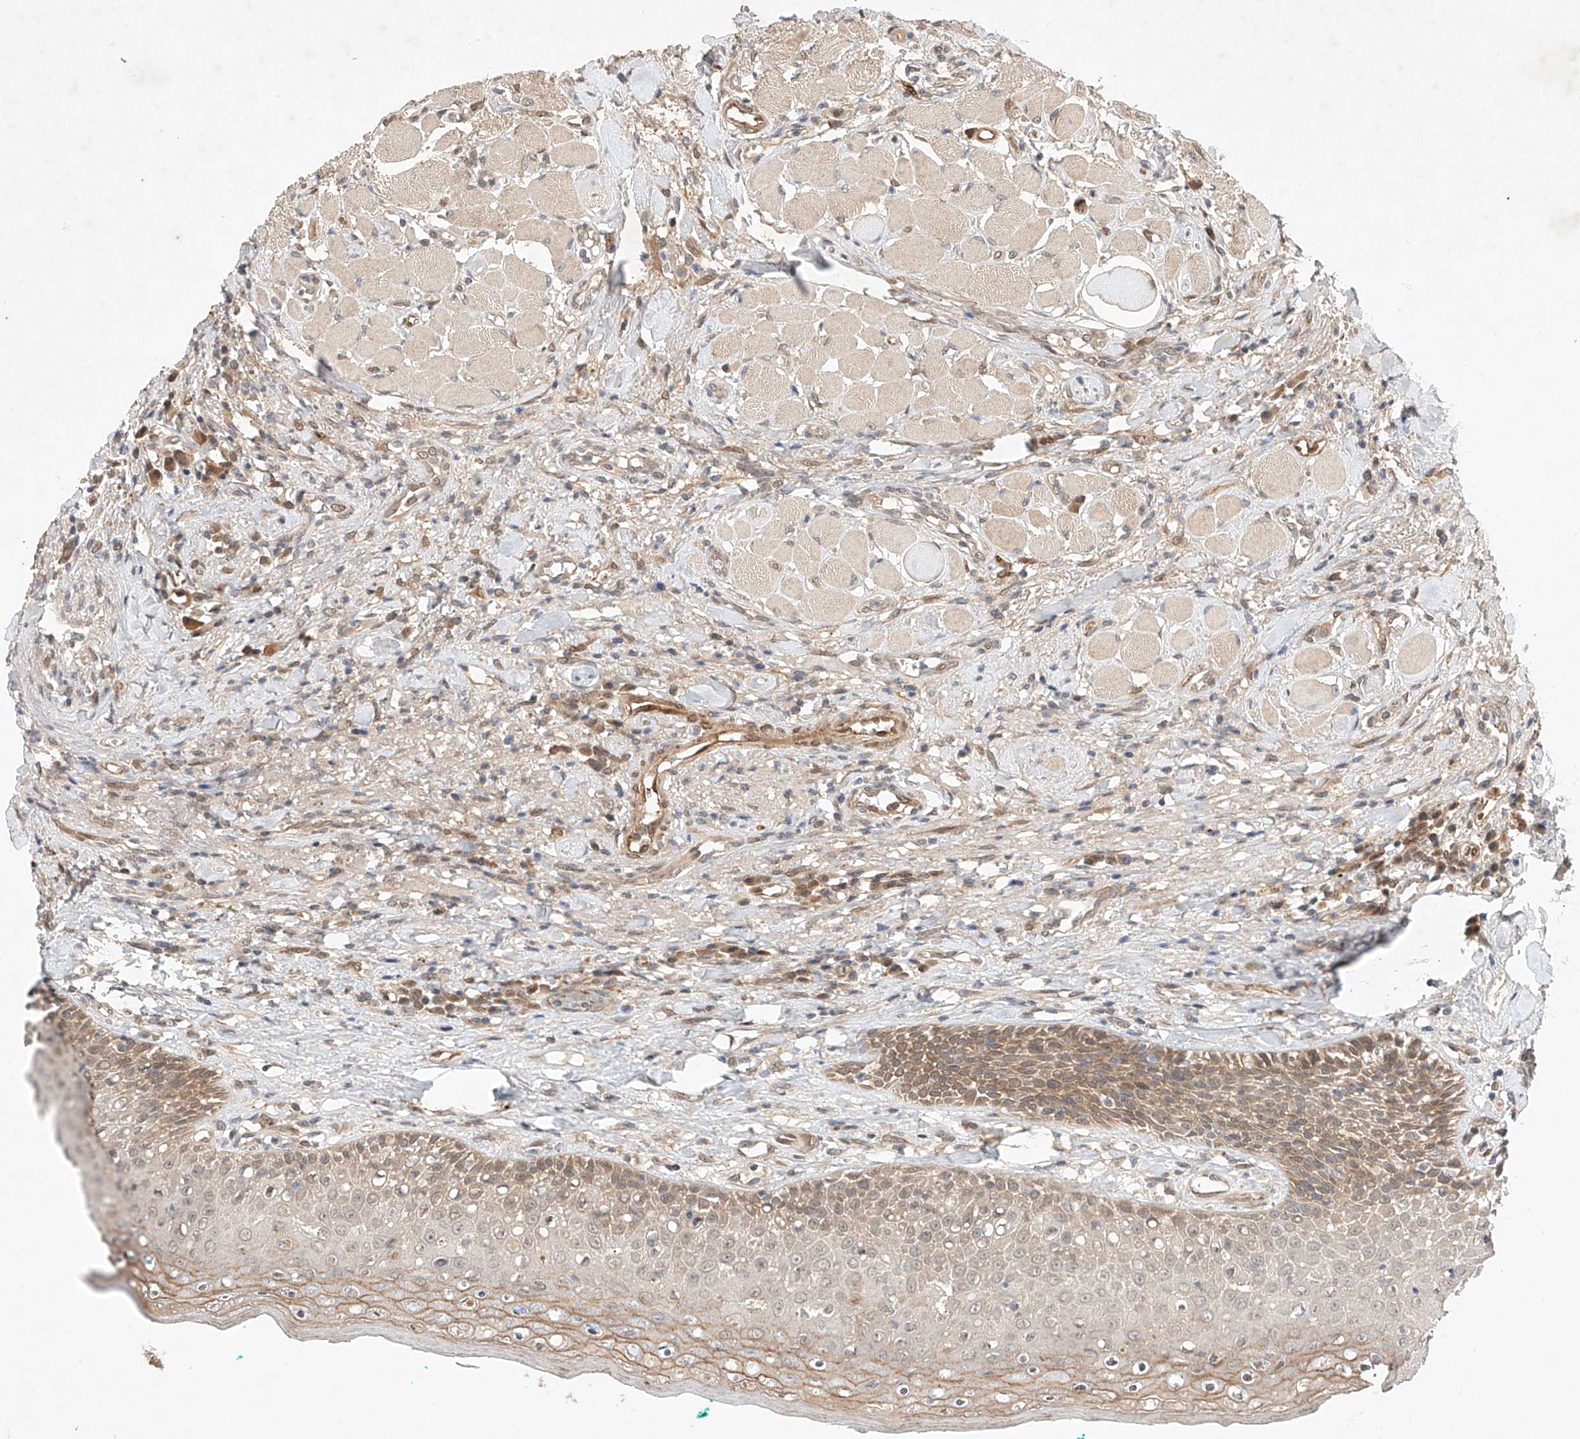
{"staining": {"intensity": "moderate", "quantity": "<25%", "location": "cytoplasmic/membranous"}, "tissue": "oral mucosa", "cell_type": "Squamous epithelial cells", "image_type": "normal", "snomed": [{"axis": "morphology", "description": "Normal tissue, NOS"}, {"axis": "topography", "description": "Oral tissue"}], "caption": "An image of oral mucosa stained for a protein shows moderate cytoplasmic/membranous brown staining in squamous epithelial cells.", "gene": "ZNF124", "patient": {"sex": "female", "age": 70}}